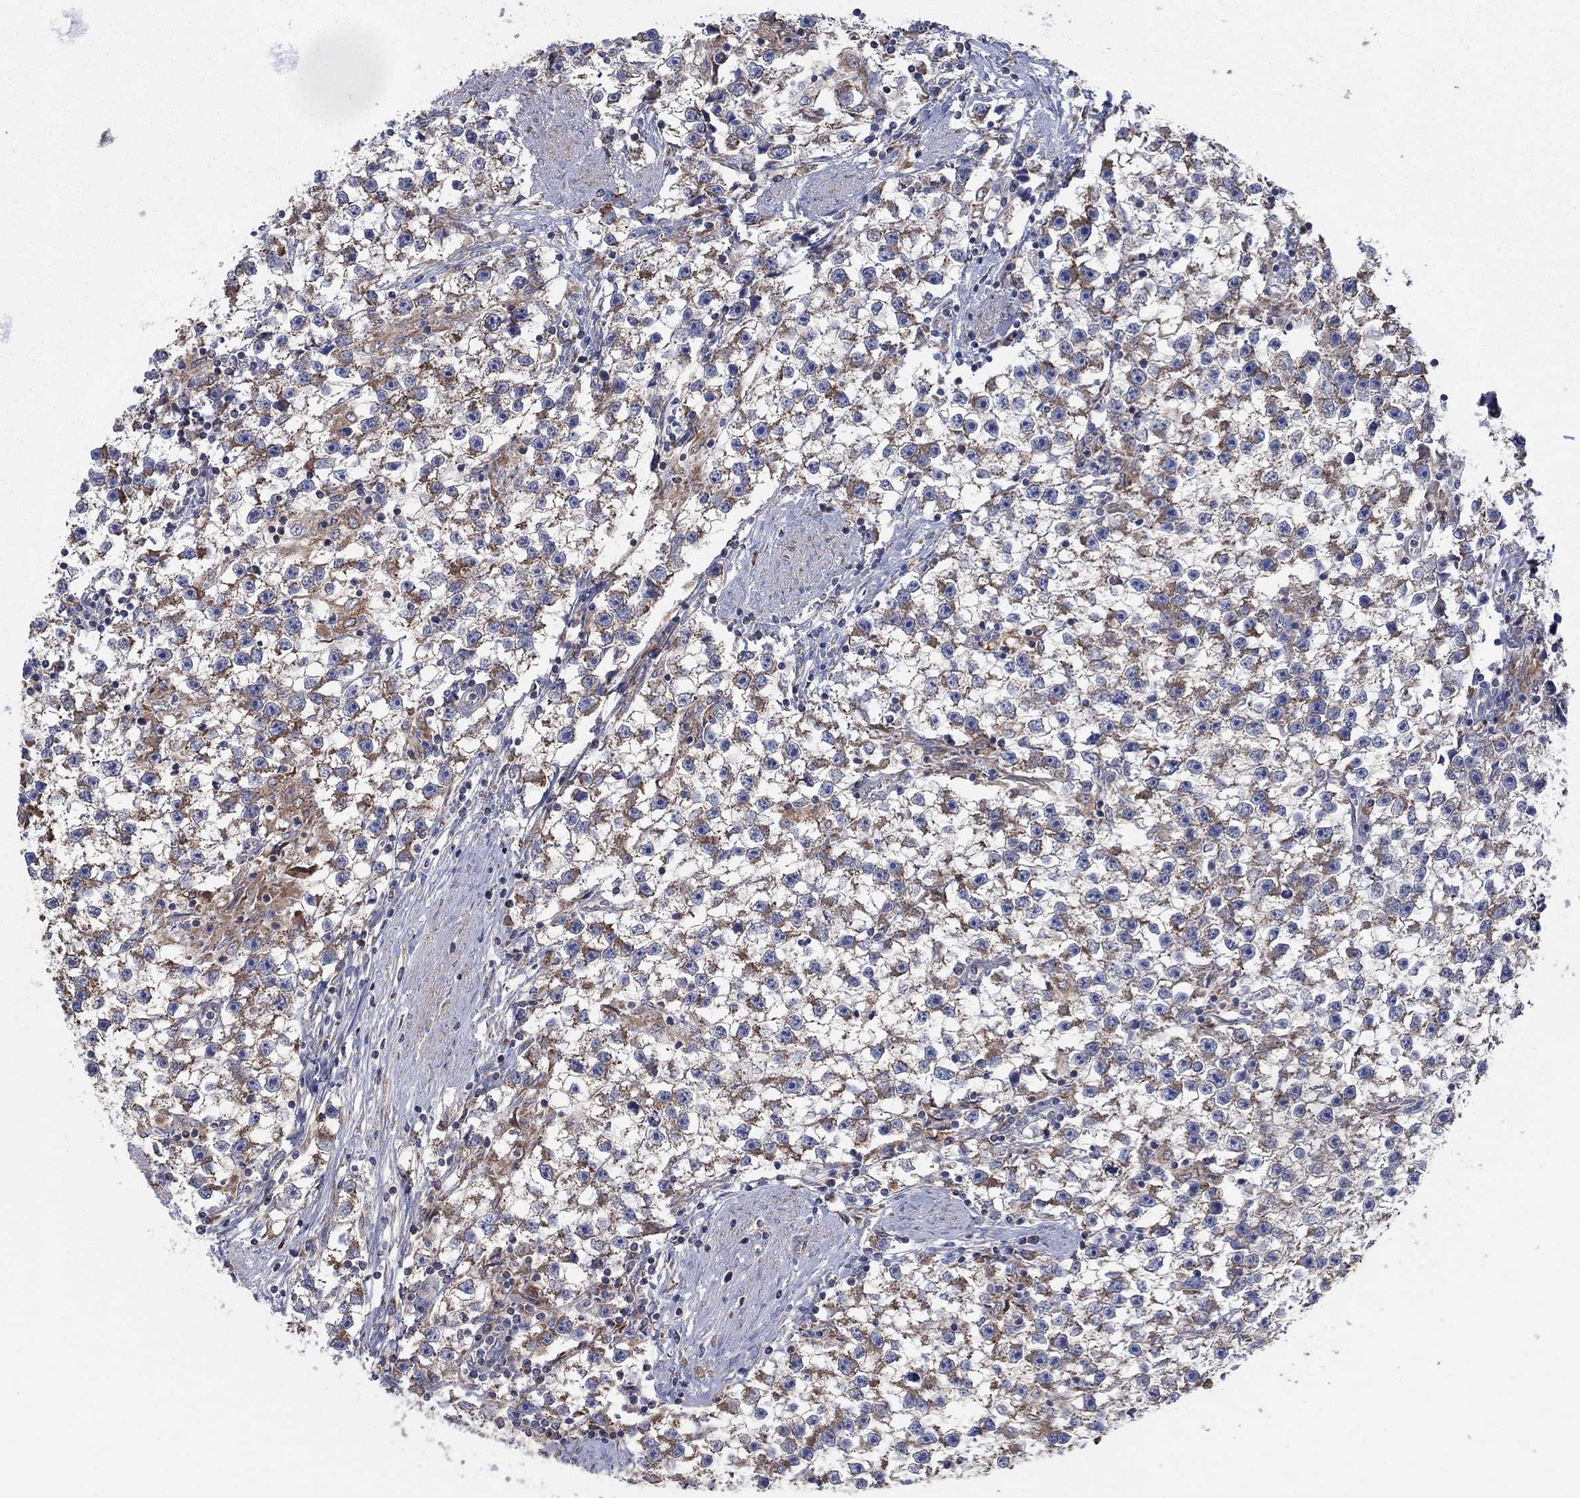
{"staining": {"intensity": "moderate", "quantity": "25%-75%", "location": "cytoplasmic/membranous"}, "tissue": "testis cancer", "cell_type": "Tumor cells", "image_type": "cancer", "snomed": [{"axis": "morphology", "description": "Seminoma, NOS"}, {"axis": "topography", "description": "Testis"}], "caption": "Tumor cells display medium levels of moderate cytoplasmic/membranous expression in about 25%-75% of cells in testis cancer (seminoma). (brown staining indicates protein expression, while blue staining denotes nuclei).", "gene": "NCEH1", "patient": {"sex": "male", "age": 59}}